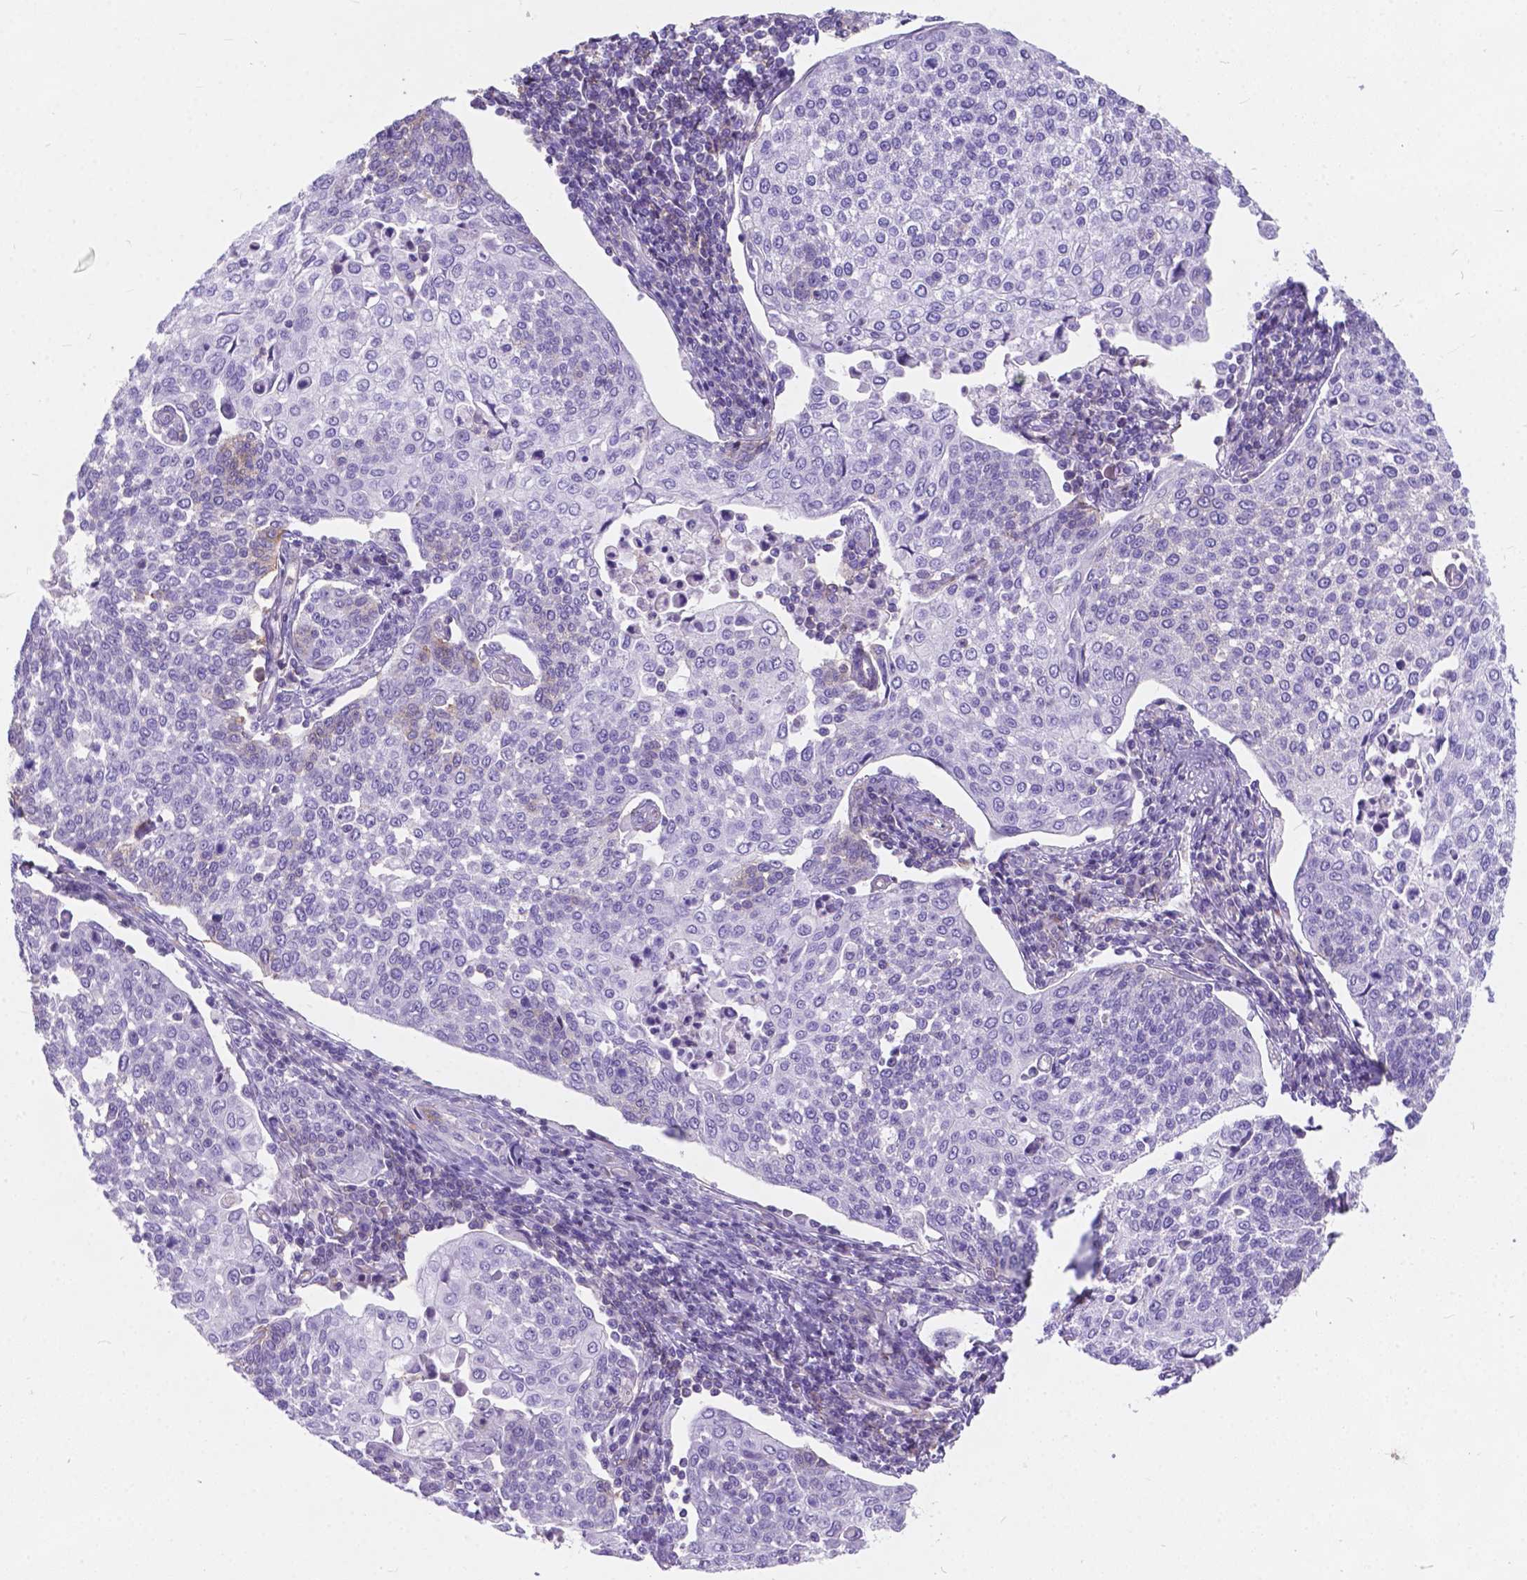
{"staining": {"intensity": "negative", "quantity": "none", "location": "none"}, "tissue": "cervical cancer", "cell_type": "Tumor cells", "image_type": "cancer", "snomed": [{"axis": "morphology", "description": "Squamous cell carcinoma, NOS"}, {"axis": "topography", "description": "Cervix"}], "caption": "Human squamous cell carcinoma (cervical) stained for a protein using IHC reveals no expression in tumor cells.", "gene": "KIAA0040", "patient": {"sex": "female", "age": 34}}